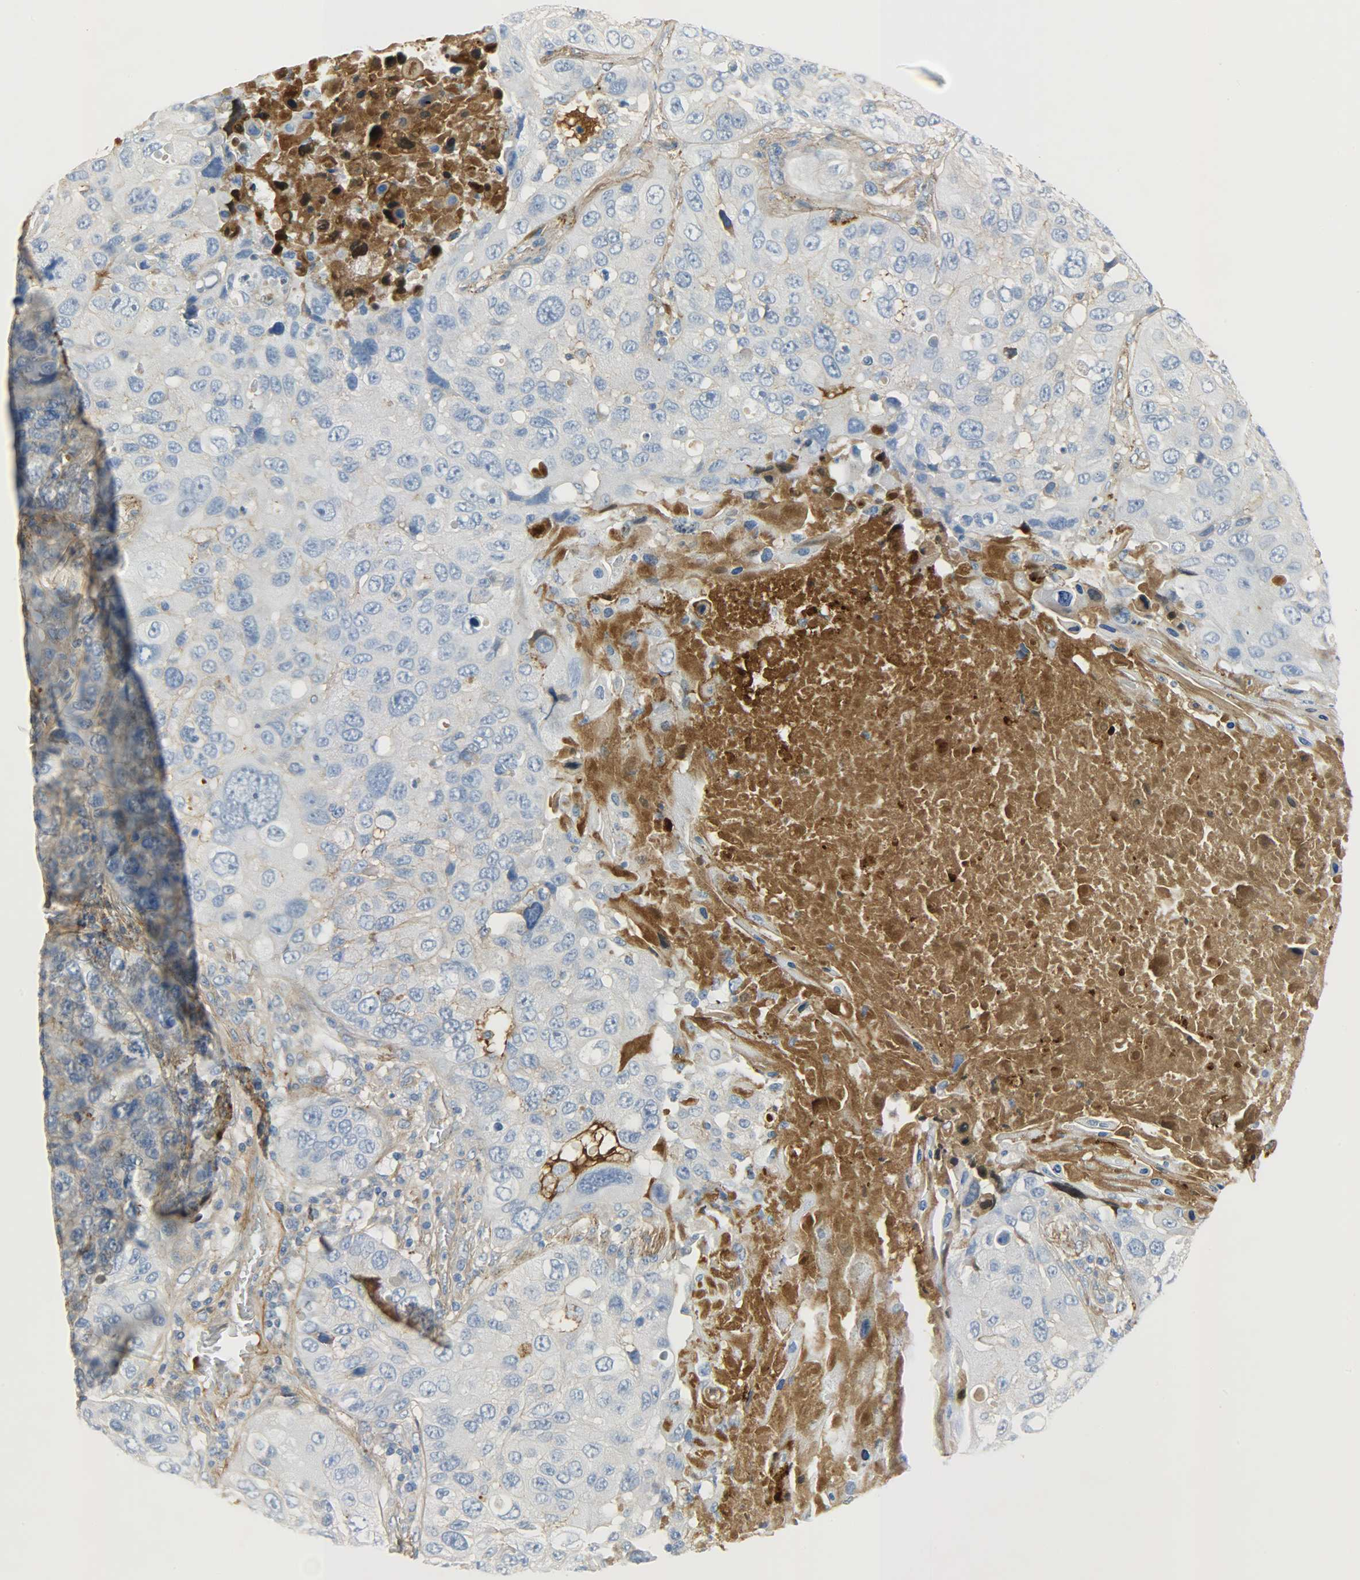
{"staining": {"intensity": "negative", "quantity": "none", "location": "none"}, "tissue": "lung cancer", "cell_type": "Tumor cells", "image_type": "cancer", "snomed": [{"axis": "morphology", "description": "Squamous cell carcinoma, NOS"}, {"axis": "topography", "description": "Lung"}], "caption": "Lung cancer (squamous cell carcinoma) was stained to show a protein in brown. There is no significant positivity in tumor cells. The staining was performed using DAB to visualize the protein expression in brown, while the nuclei were stained in blue with hematoxylin (Magnification: 20x).", "gene": "CRP", "patient": {"sex": "male", "age": 57}}